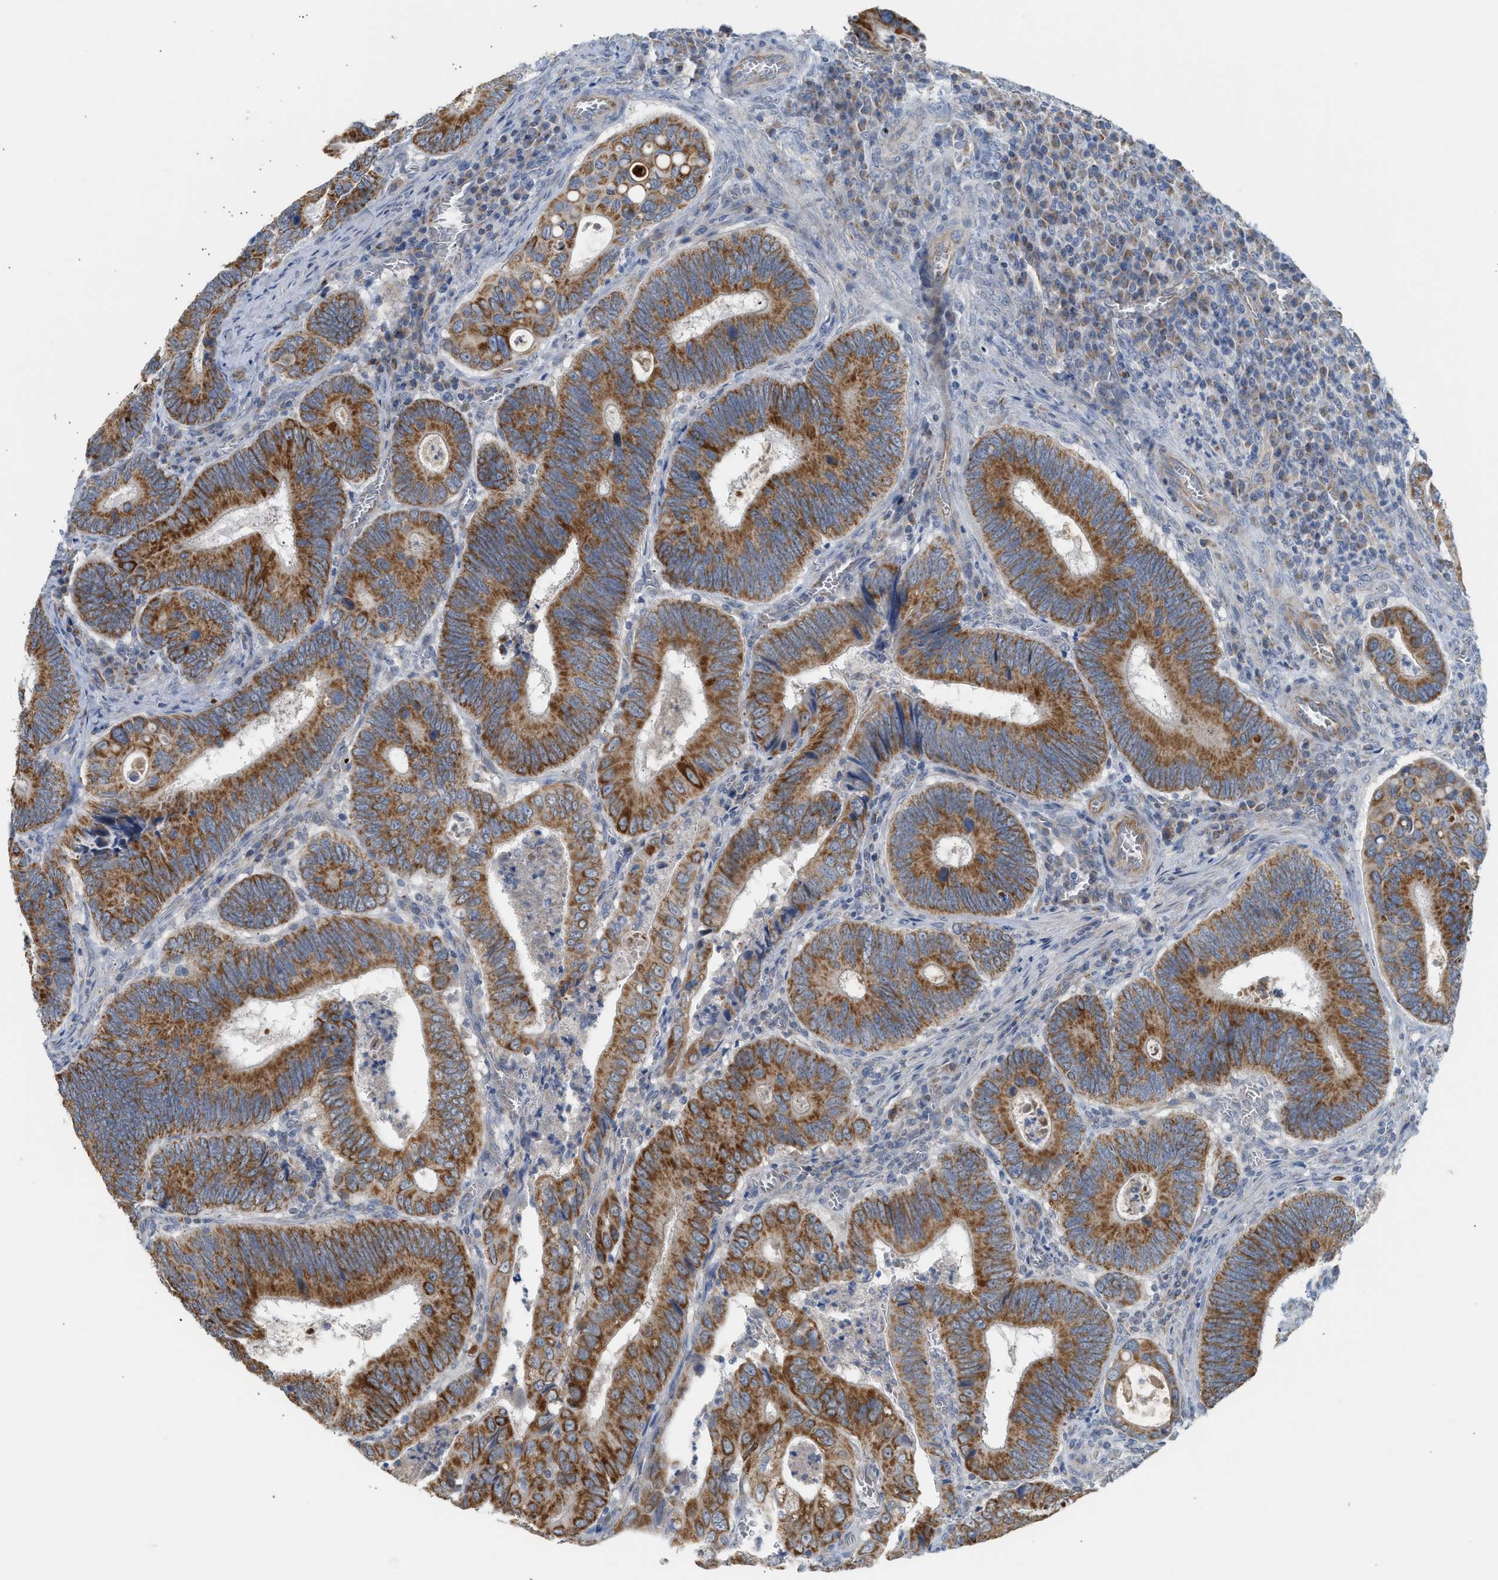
{"staining": {"intensity": "strong", "quantity": ">75%", "location": "cytoplasmic/membranous"}, "tissue": "colorectal cancer", "cell_type": "Tumor cells", "image_type": "cancer", "snomed": [{"axis": "morphology", "description": "Inflammation, NOS"}, {"axis": "morphology", "description": "Adenocarcinoma, NOS"}, {"axis": "topography", "description": "Colon"}], "caption": "A high-resolution micrograph shows IHC staining of colorectal cancer, which shows strong cytoplasmic/membranous staining in approximately >75% of tumor cells.", "gene": "GOT2", "patient": {"sex": "male", "age": 72}}